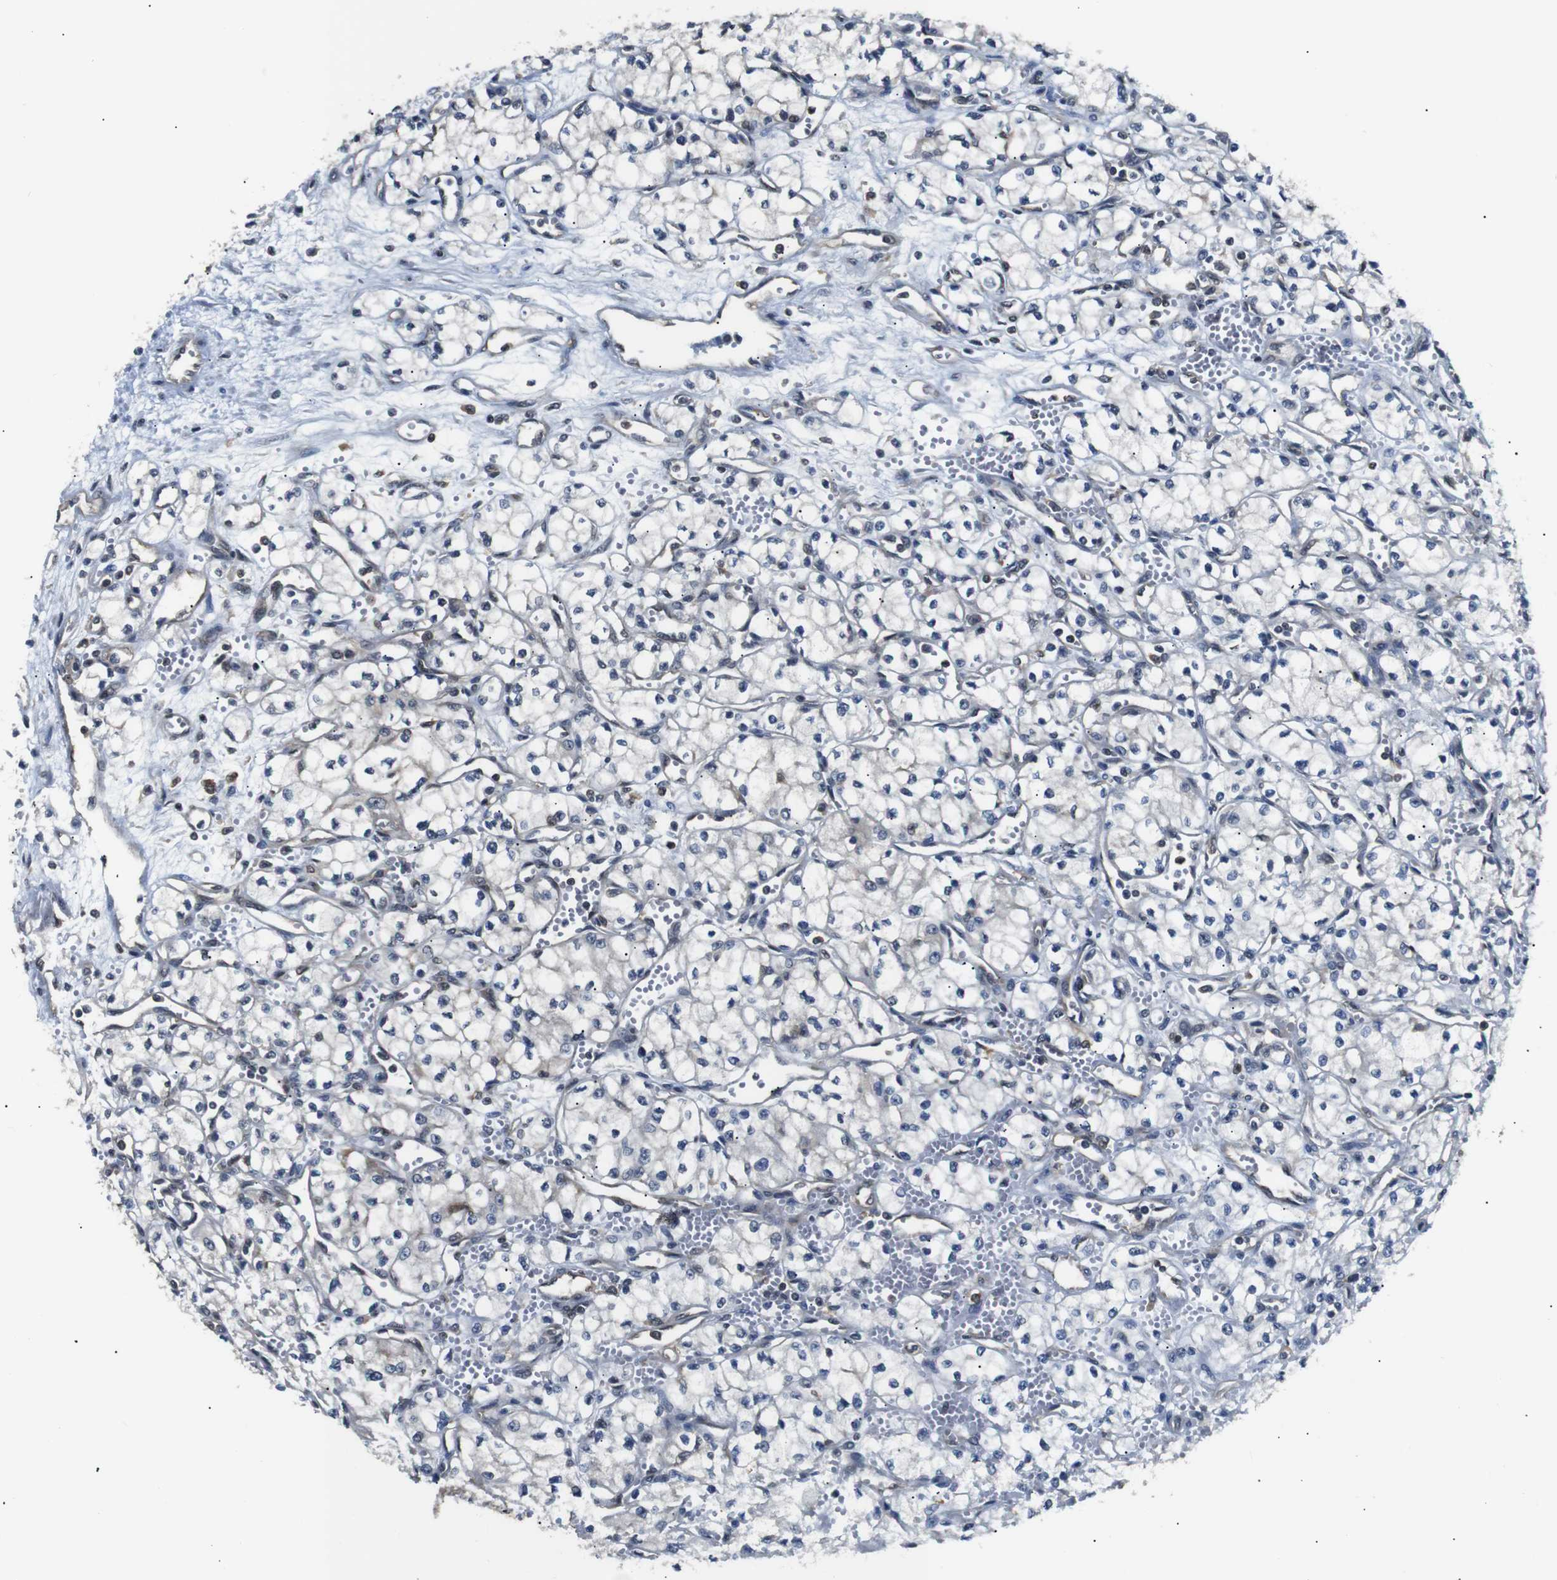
{"staining": {"intensity": "negative", "quantity": "none", "location": "none"}, "tissue": "renal cancer", "cell_type": "Tumor cells", "image_type": "cancer", "snomed": [{"axis": "morphology", "description": "Normal tissue, NOS"}, {"axis": "morphology", "description": "Adenocarcinoma, NOS"}, {"axis": "topography", "description": "Kidney"}], "caption": "High power microscopy photomicrograph of an immunohistochemistry micrograph of renal cancer (adenocarcinoma), revealing no significant staining in tumor cells.", "gene": "UBXN1", "patient": {"sex": "male", "age": 59}}